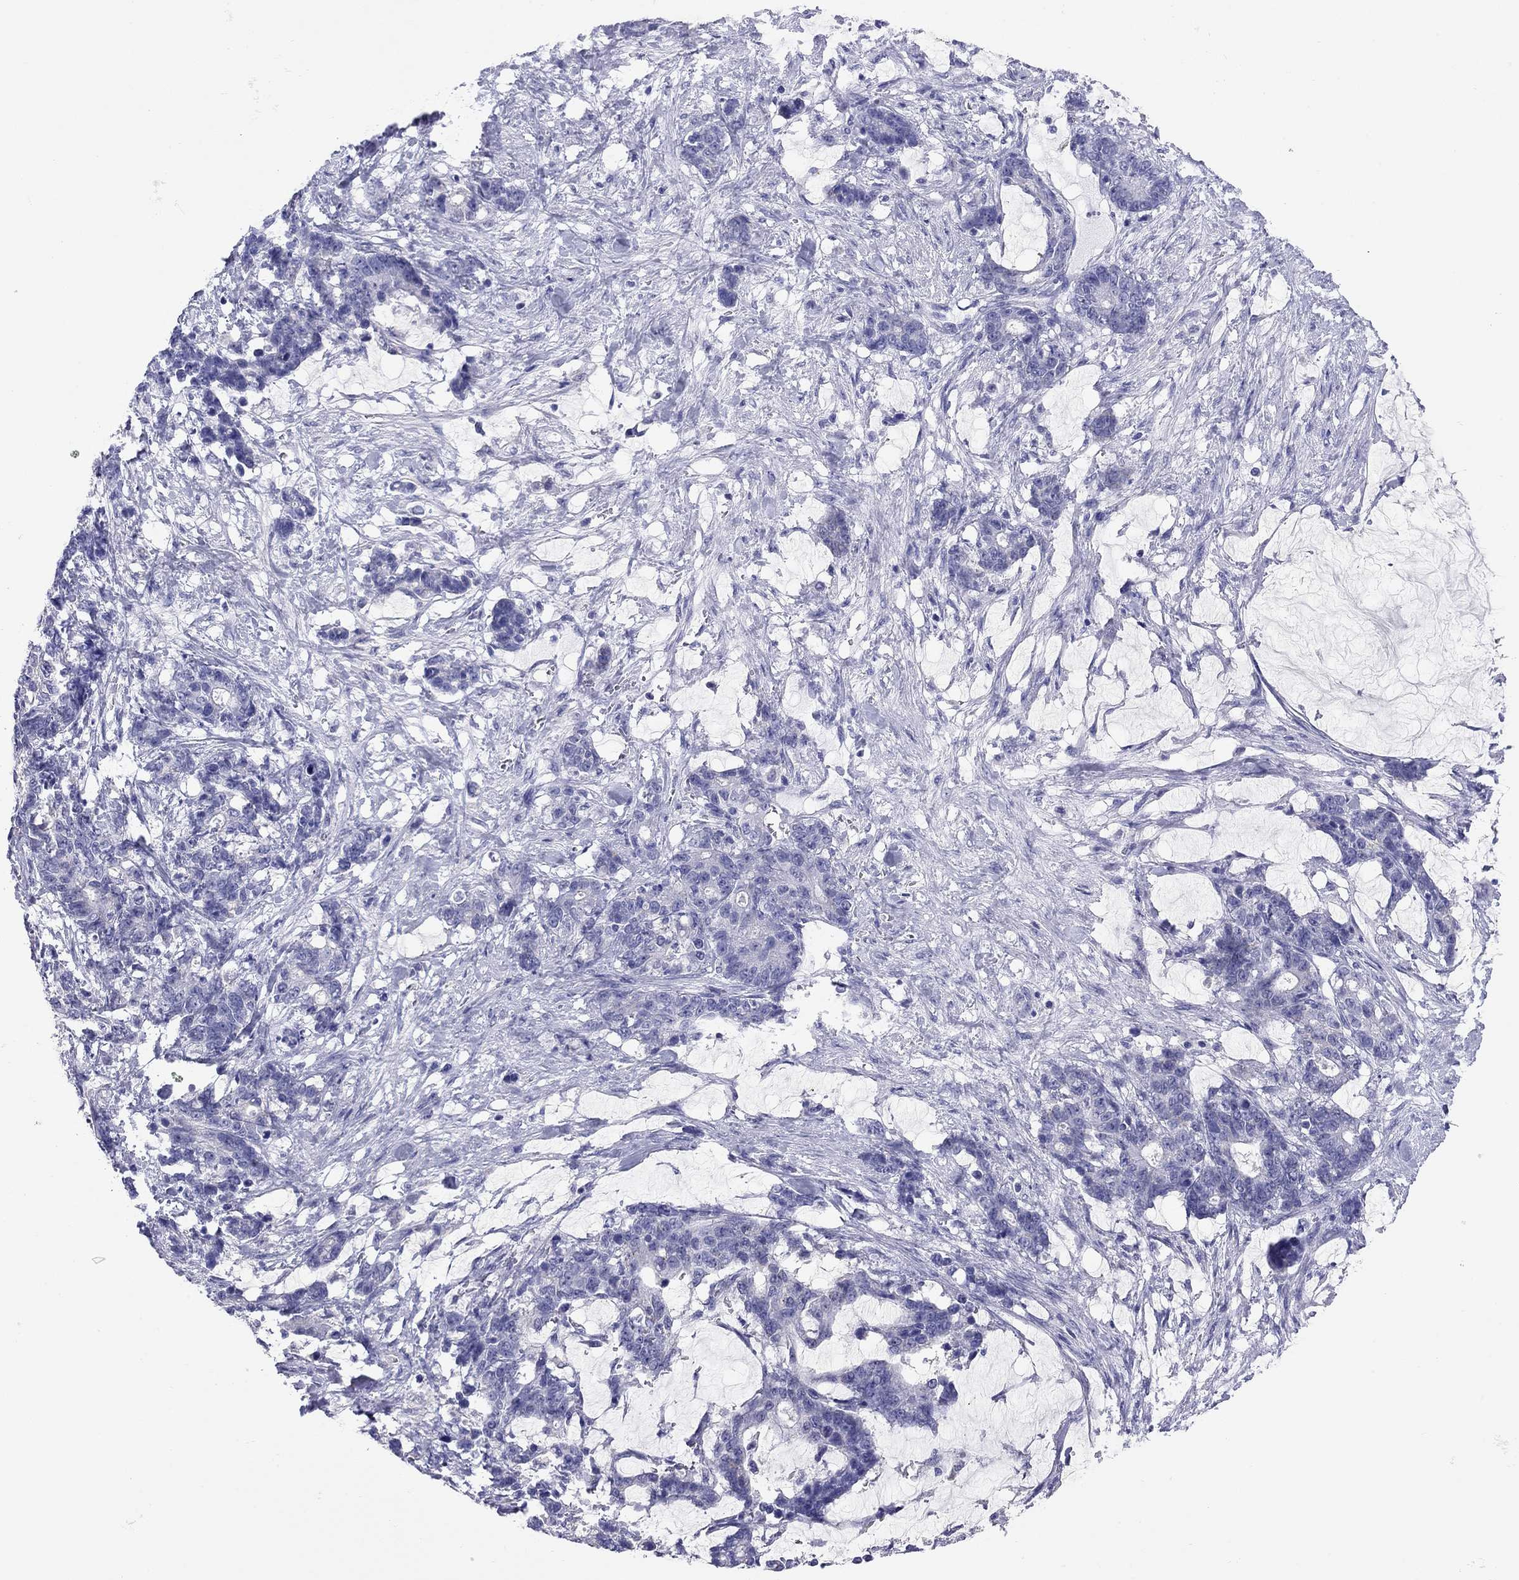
{"staining": {"intensity": "negative", "quantity": "none", "location": "none"}, "tissue": "stomach cancer", "cell_type": "Tumor cells", "image_type": "cancer", "snomed": [{"axis": "morphology", "description": "Normal tissue, NOS"}, {"axis": "morphology", "description": "Adenocarcinoma, NOS"}, {"axis": "topography", "description": "Stomach"}], "caption": "Histopathology image shows no protein expression in tumor cells of adenocarcinoma (stomach) tissue.", "gene": "ARMC12", "patient": {"sex": "female", "age": 64}}